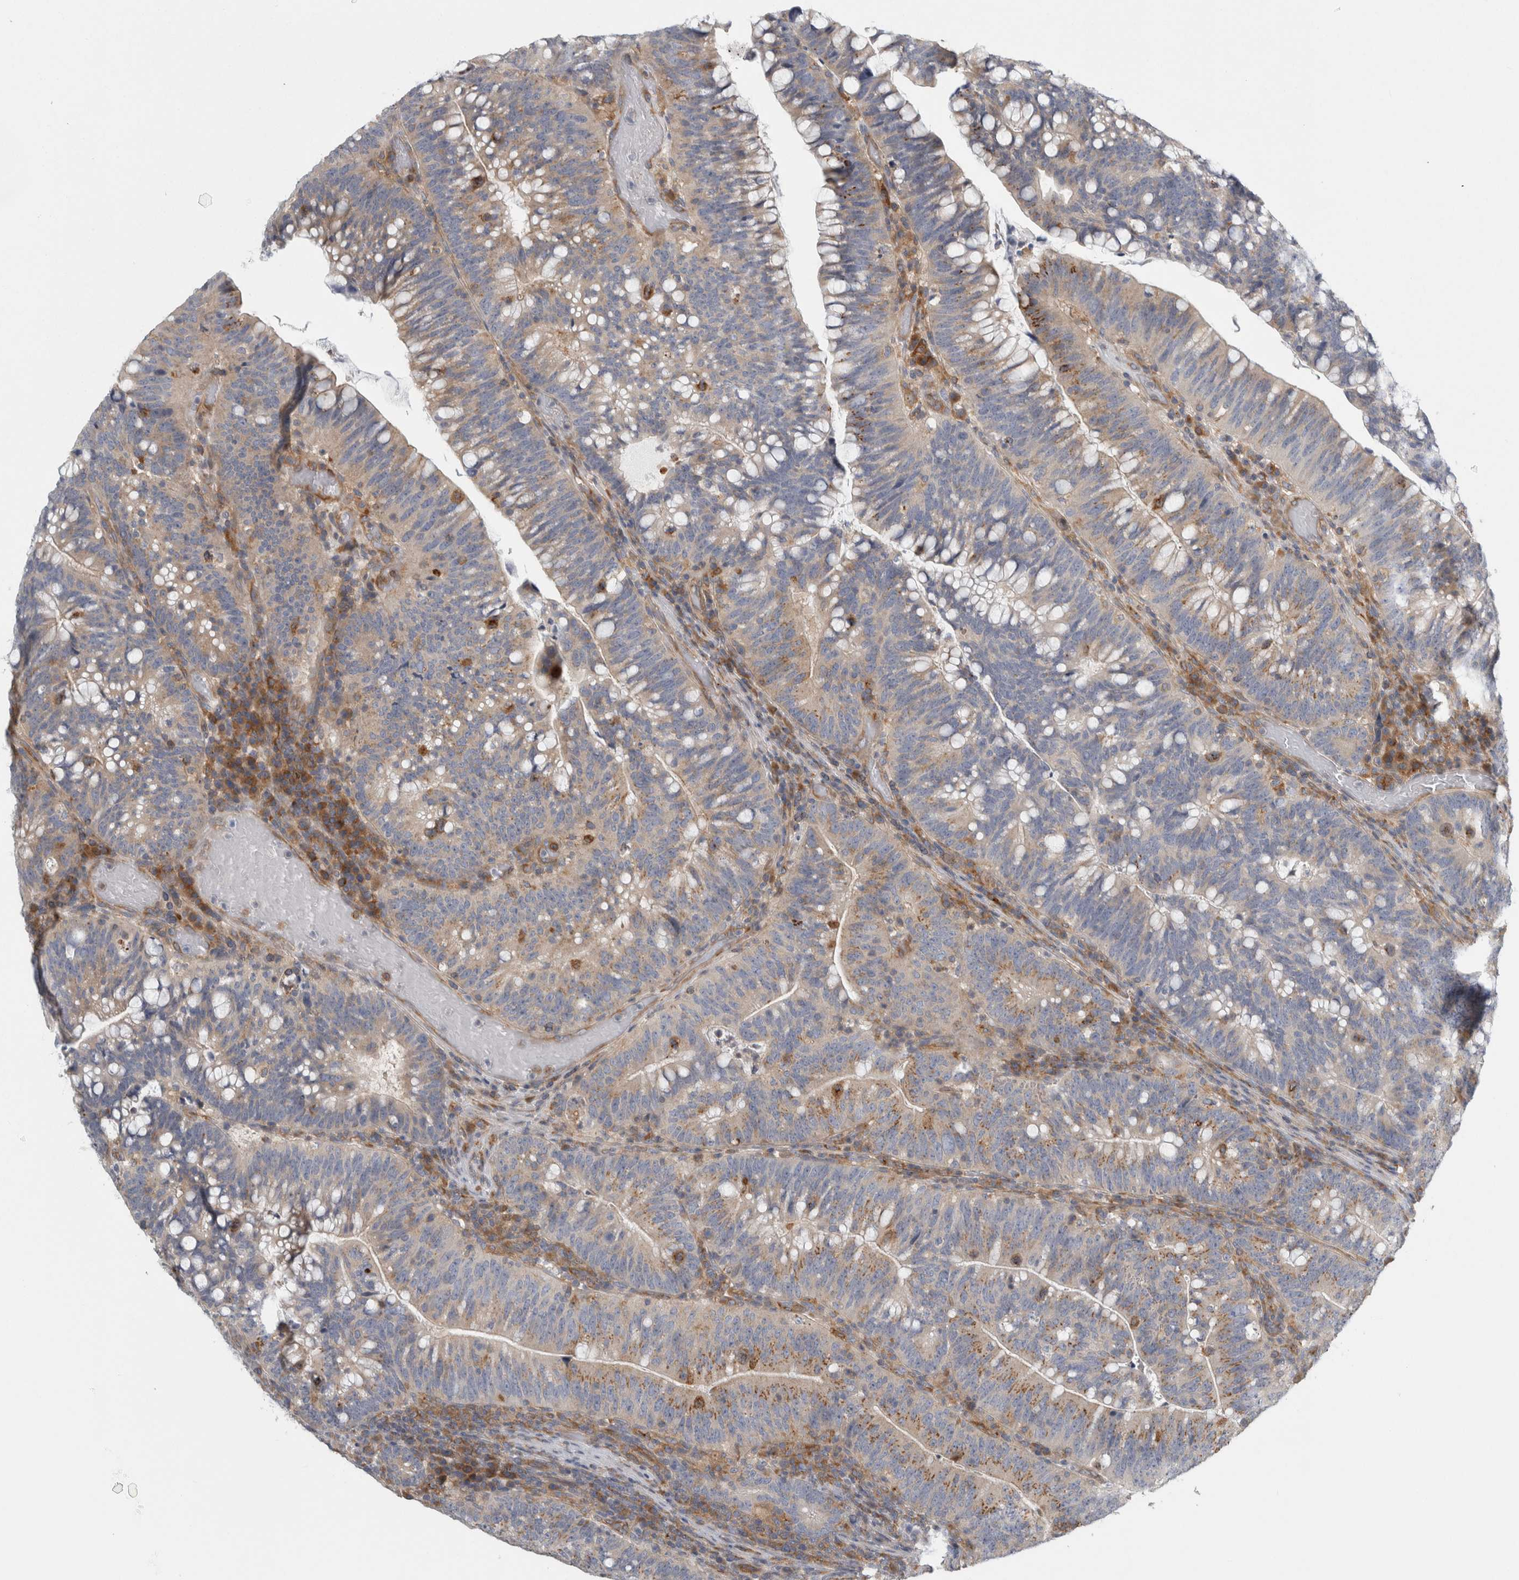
{"staining": {"intensity": "weak", "quantity": "25%-75%", "location": "cytoplasmic/membranous"}, "tissue": "colorectal cancer", "cell_type": "Tumor cells", "image_type": "cancer", "snomed": [{"axis": "morphology", "description": "Adenocarcinoma, NOS"}, {"axis": "topography", "description": "Colon"}], "caption": "Immunohistochemistry image of neoplastic tissue: colorectal cancer (adenocarcinoma) stained using immunohistochemistry (IHC) demonstrates low levels of weak protein expression localized specifically in the cytoplasmic/membranous of tumor cells, appearing as a cytoplasmic/membranous brown color.", "gene": "PEX6", "patient": {"sex": "female", "age": 66}}